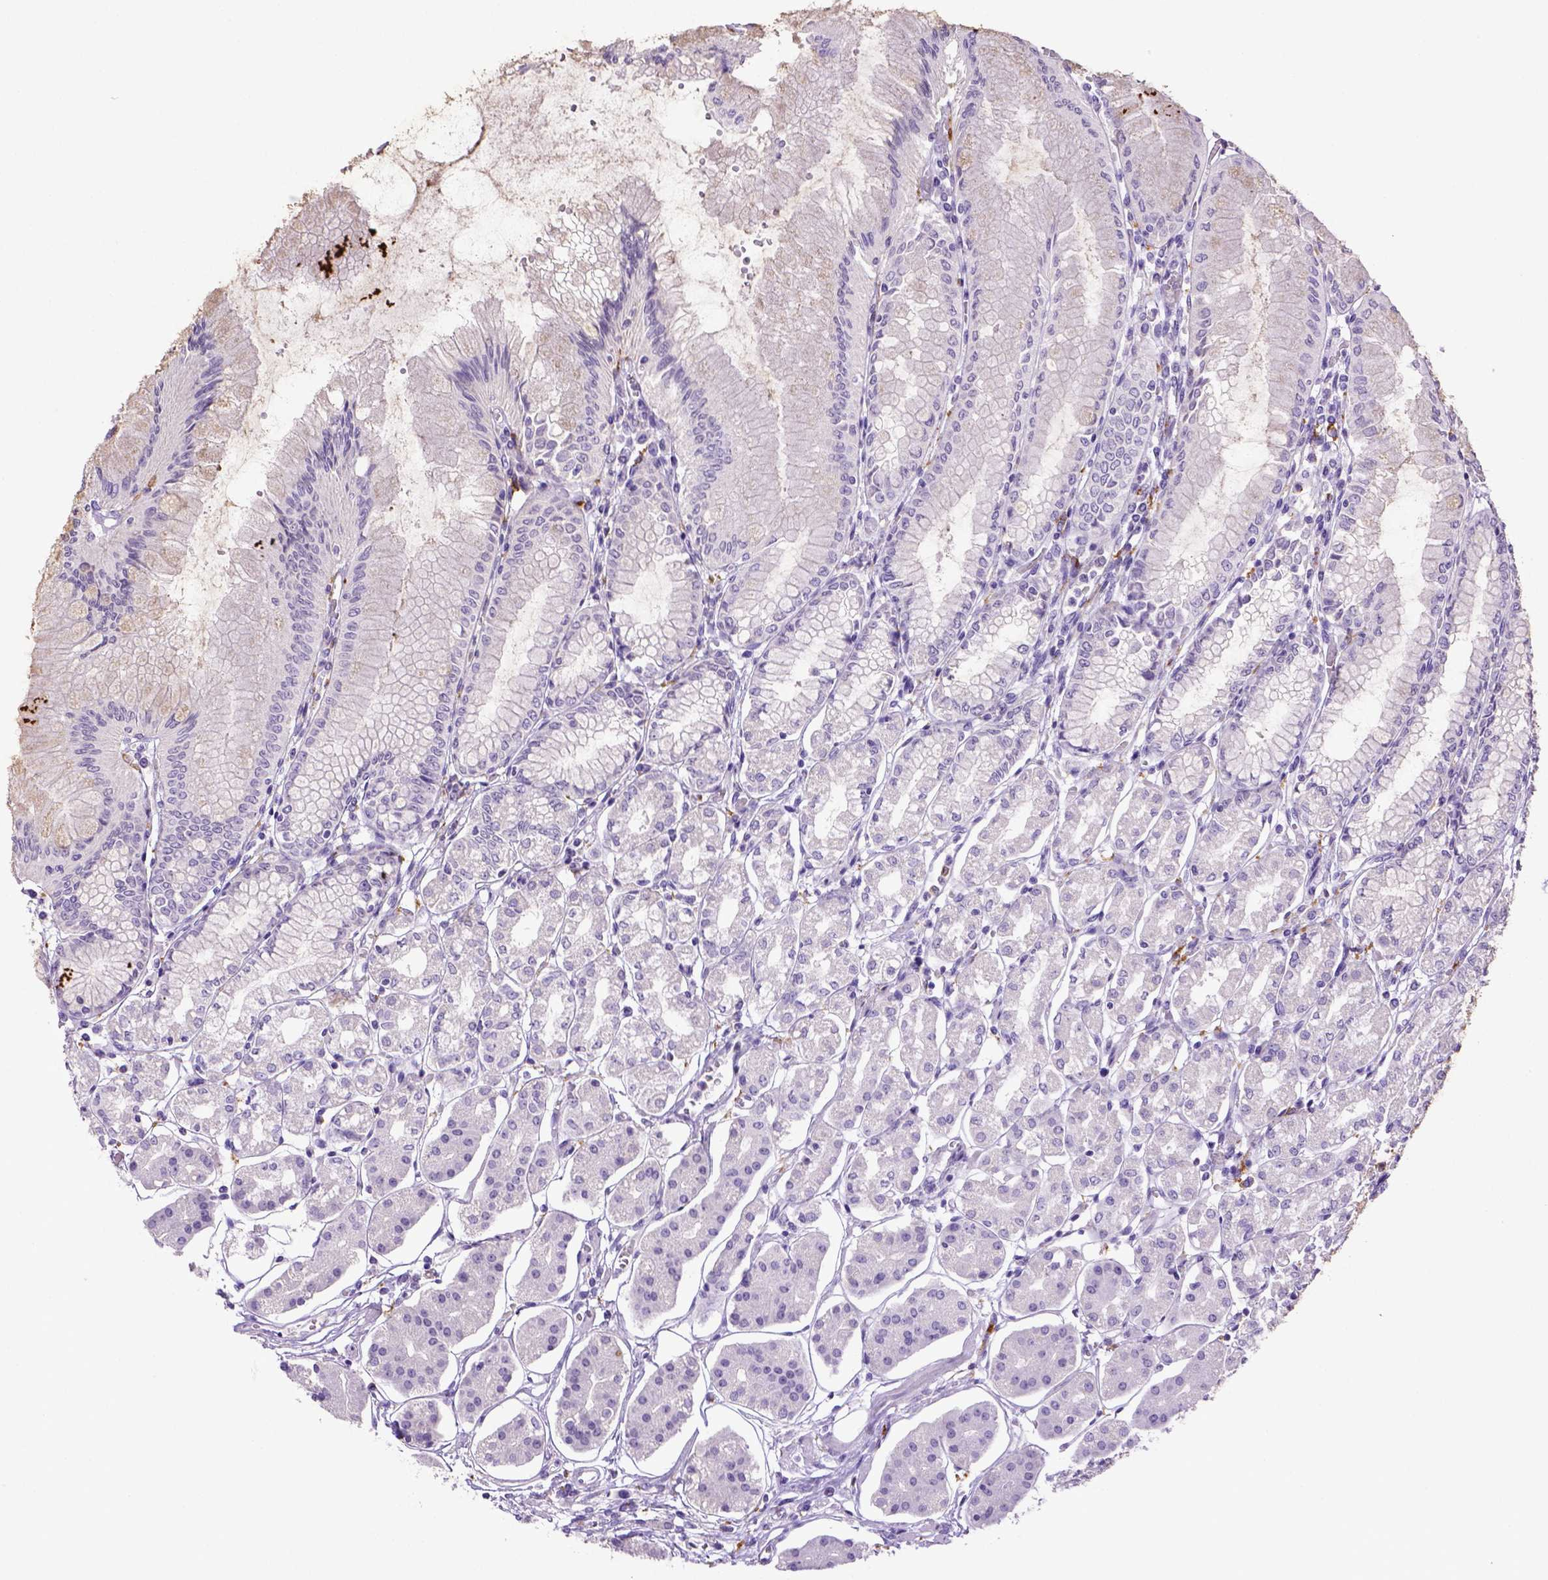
{"staining": {"intensity": "negative", "quantity": "none", "location": "none"}, "tissue": "stomach", "cell_type": "Glandular cells", "image_type": "normal", "snomed": [{"axis": "morphology", "description": "Normal tissue, NOS"}, {"axis": "topography", "description": "Skeletal muscle"}, {"axis": "topography", "description": "Stomach"}], "caption": "Immunohistochemical staining of benign stomach displays no significant positivity in glandular cells.", "gene": "CD68", "patient": {"sex": "female", "age": 57}}